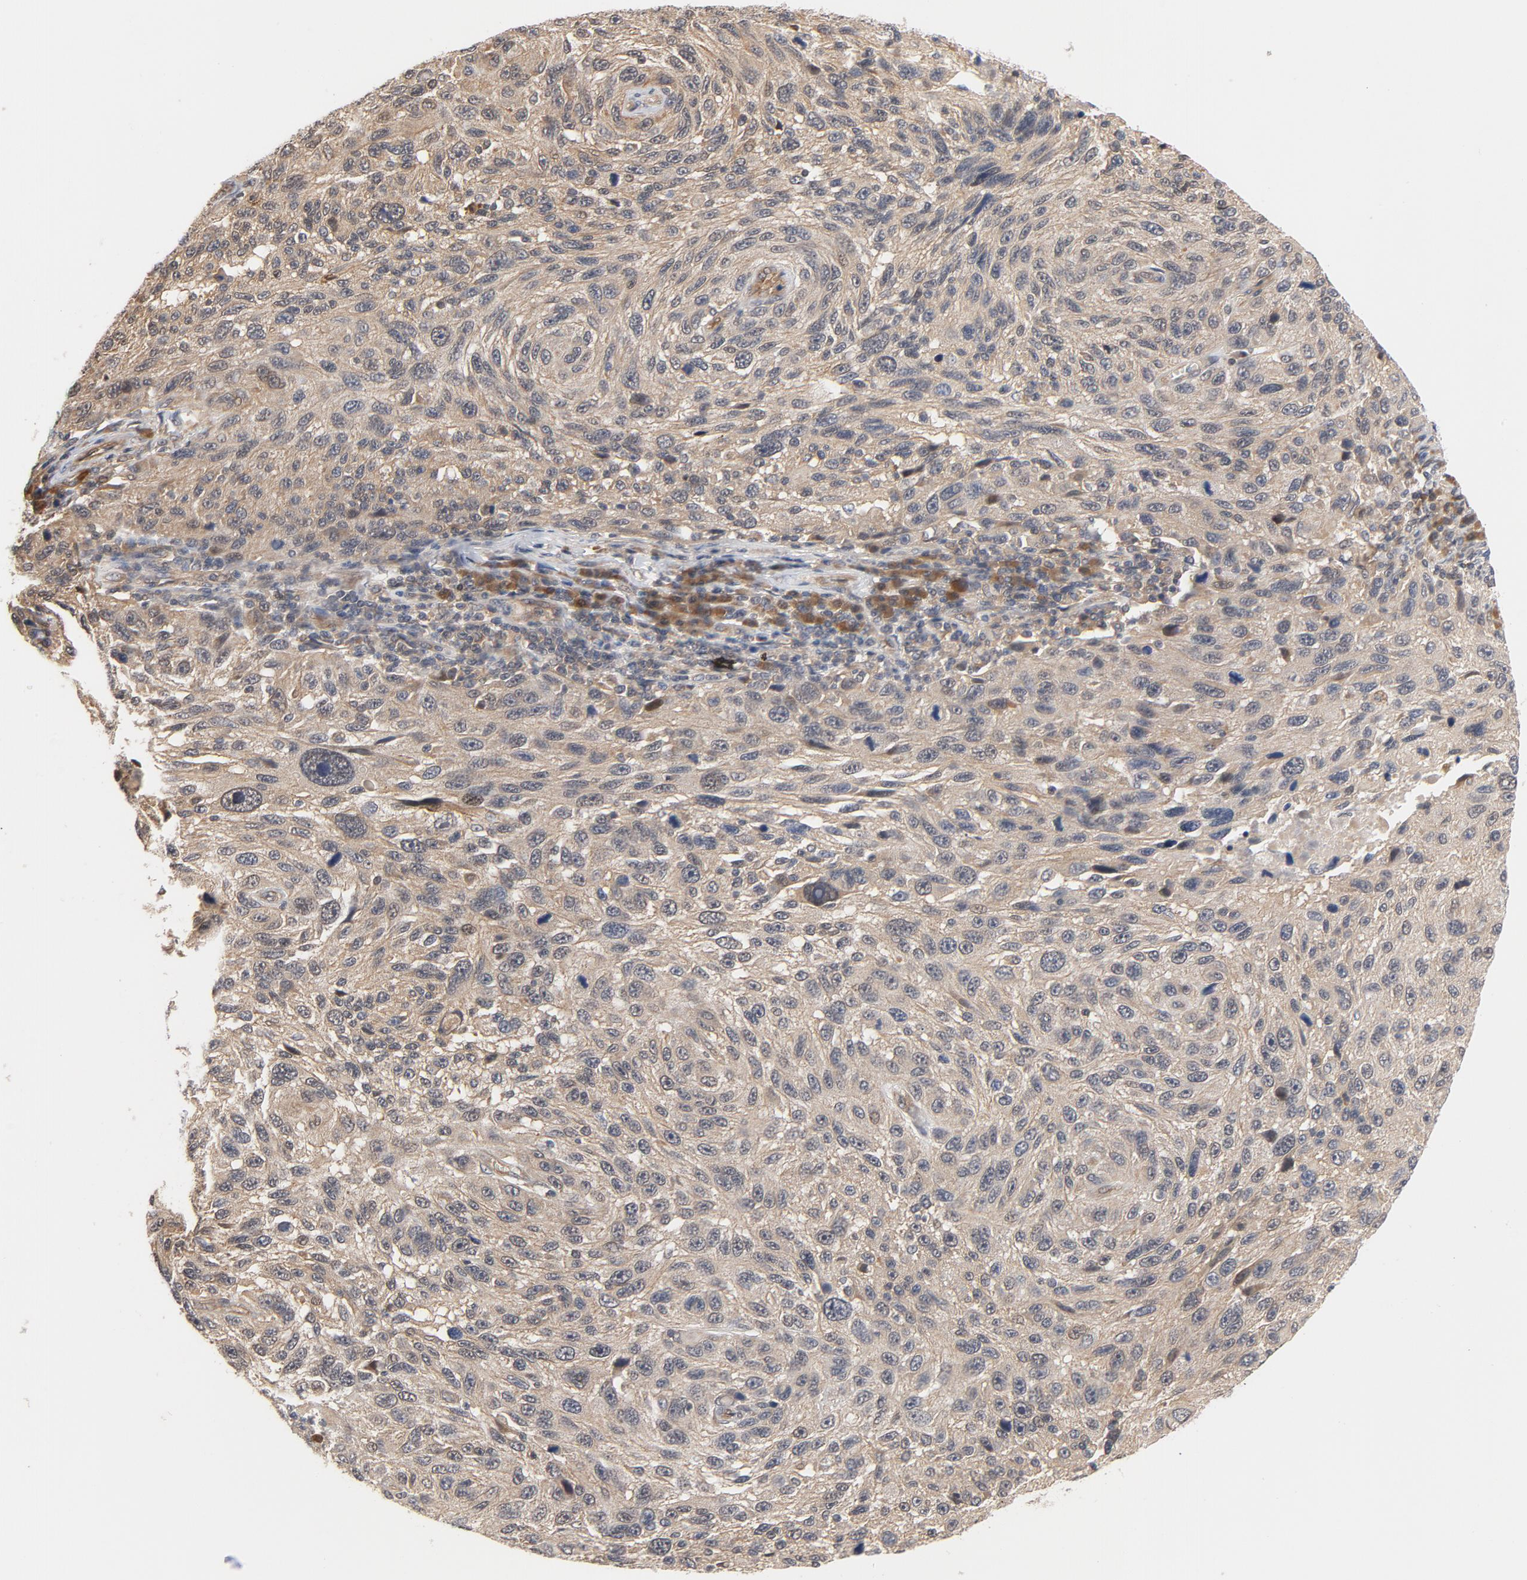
{"staining": {"intensity": "negative", "quantity": "none", "location": "none"}, "tissue": "melanoma", "cell_type": "Tumor cells", "image_type": "cancer", "snomed": [{"axis": "morphology", "description": "Malignant melanoma, NOS"}, {"axis": "topography", "description": "Skin"}], "caption": "Immunohistochemical staining of melanoma exhibits no significant staining in tumor cells.", "gene": "PITPNM2", "patient": {"sex": "male", "age": 53}}